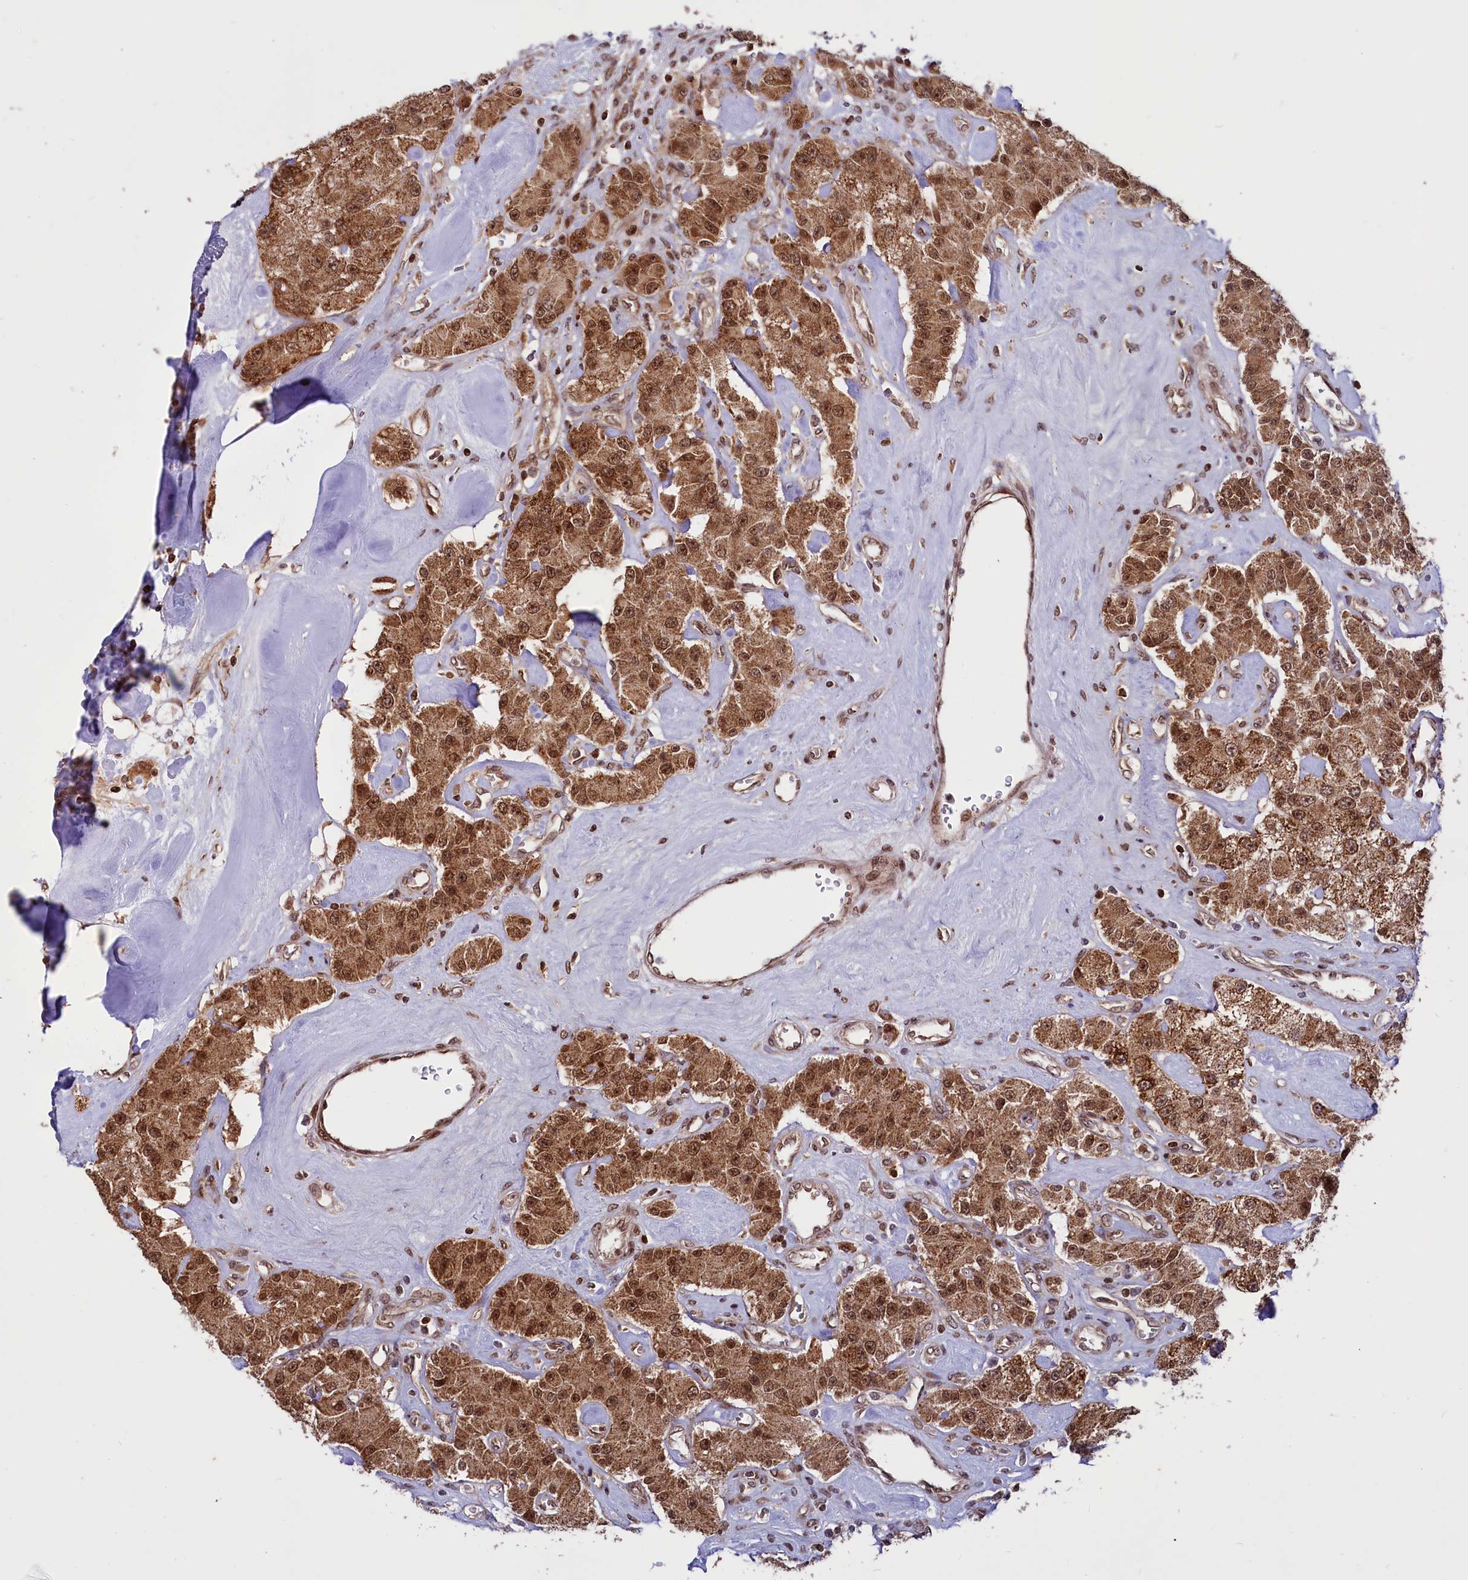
{"staining": {"intensity": "strong", "quantity": ">75%", "location": "cytoplasmic/membranous,nuclear"}, "tissue": "carcinoid", "cell_type": "Tumor cells", "image_type": "cancer", "snomed": [{"axis": "morphology", "description": "Carcinoid, malignant, NOS"}, {"axis": "topography", "description": "Pancreas"}], "caption": "A brown stain shows strong cytoplasmic/membranous and nuclear expression of a protein in human carcinoid (malignant) tumor cells.", "gene": "PHC3", "patient": {"sex": "male", "age": 41}}